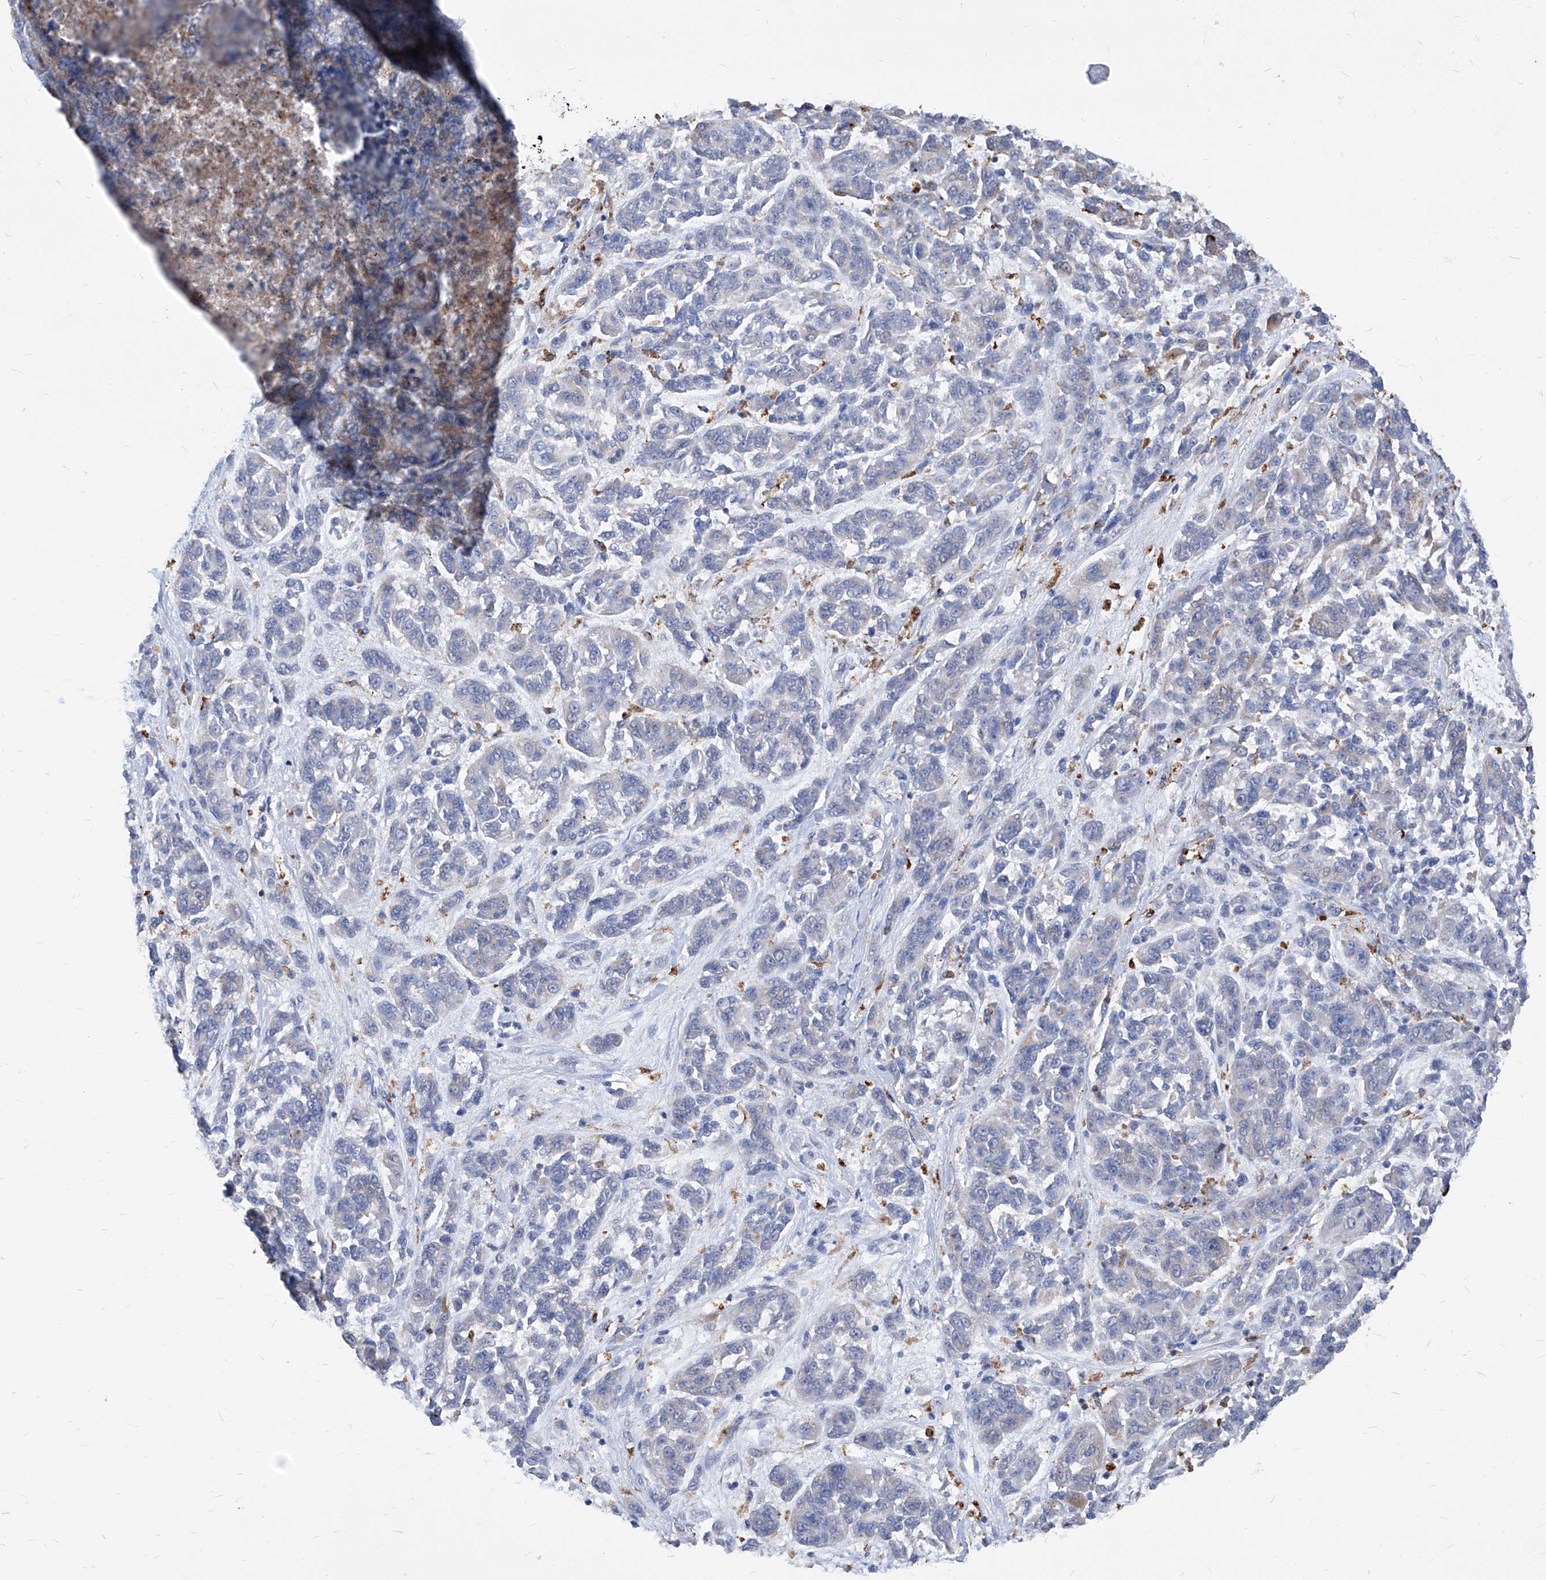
{"staining": {"intensity": "moderate", "quantity": "<25%", "location": "cytoplasmic/membranous"}, "tissue": "melanoma", "cell_type": "Tumor cells", "image_type": "cancer", "snomed": [{"axis": "morphology", "description": "Malignant melanoma, NOS"}, {"axis": "topography", "description": "Skin"}], "caption": "Immunohistochemistry (DAB) staining of human melanoma demonstrates moderate cytoplasmic/membranous protein expression in approximately <25% of tumor cells.", "gene": "UBOX5", "patient": {"sex": "male", "age": 53}}